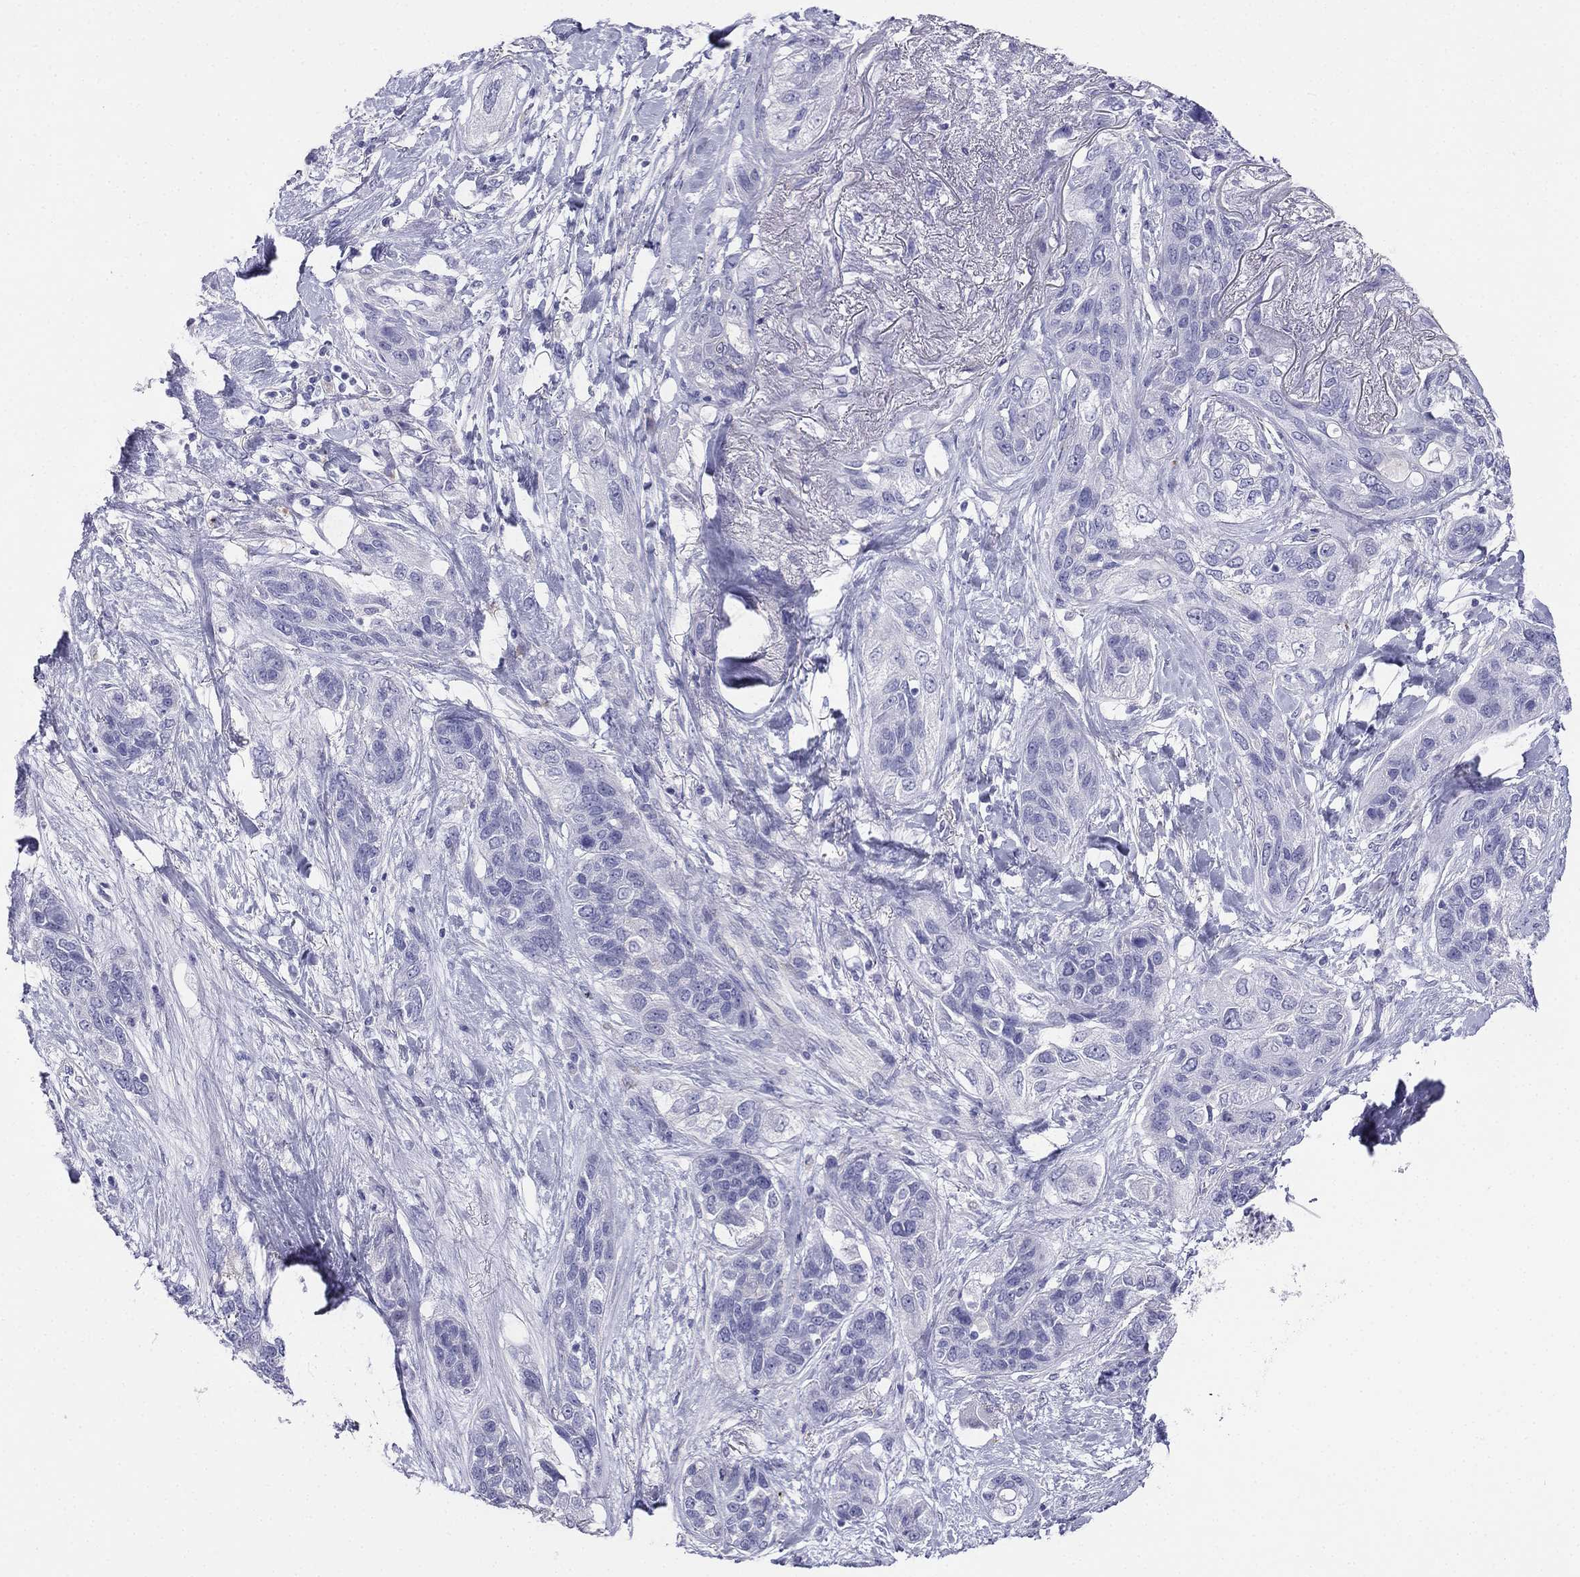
{"staining": {"intensity": "negative", "quantity": "none", "location": "none"}, "tissue": "lung cancer", "cell_type": "Tumor cells", "image_type": "cancer", "snomed": [{"axis": "morphology", "description": "Squamous cell carcinoma, NOS"}, {"axis": "topography", "description": "Lung"}], "caption": "The histopathology image exhibits no significant staining in tumor cells of squamous cell carcinoma (lung).", "gene": "ALOXE3", "patient": {"sex": "female", "age": 70}}